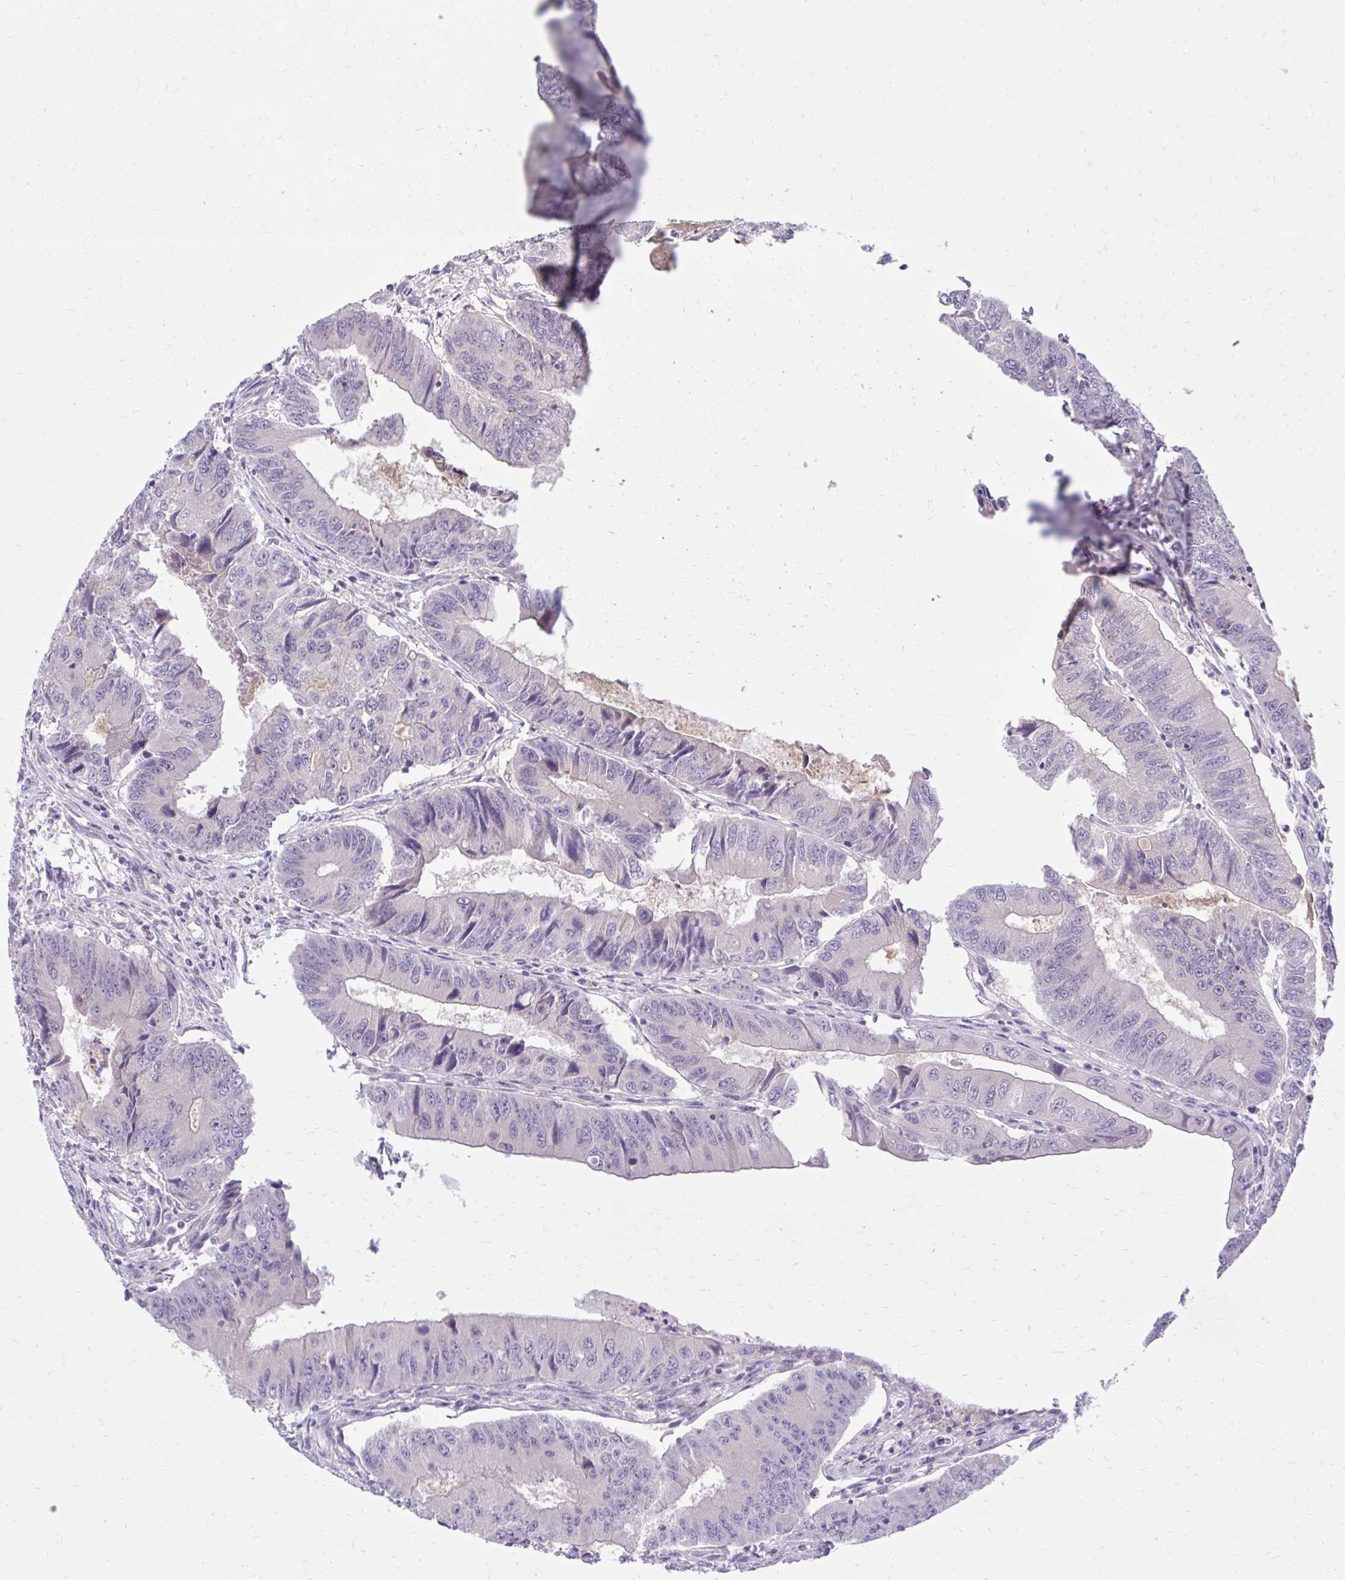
{"staining": {"intensity": "negative", "quantity": "none", "location": "none"}, "tissue": "colorectal cancer", "cell_type": "Tumor cells", "image_type": "cancer", "snomed": [{"axis": "morphology", "description": "Adenocarcinoma, NOS"}, {"axis": "topography", "description": "Colon"}], "caption": "Colorectal cancer (adenocarcinoma) was stained to show a protein in brown. There is no significant positivity in tumor cells. (DAB (3,3'-diaminobenzidine) immunohistochemistry (IHC) visualized using brightfield microscopy, high magnification).", "gene": "DPY19L1", "patient": {"sex": "male", "age": 53}}